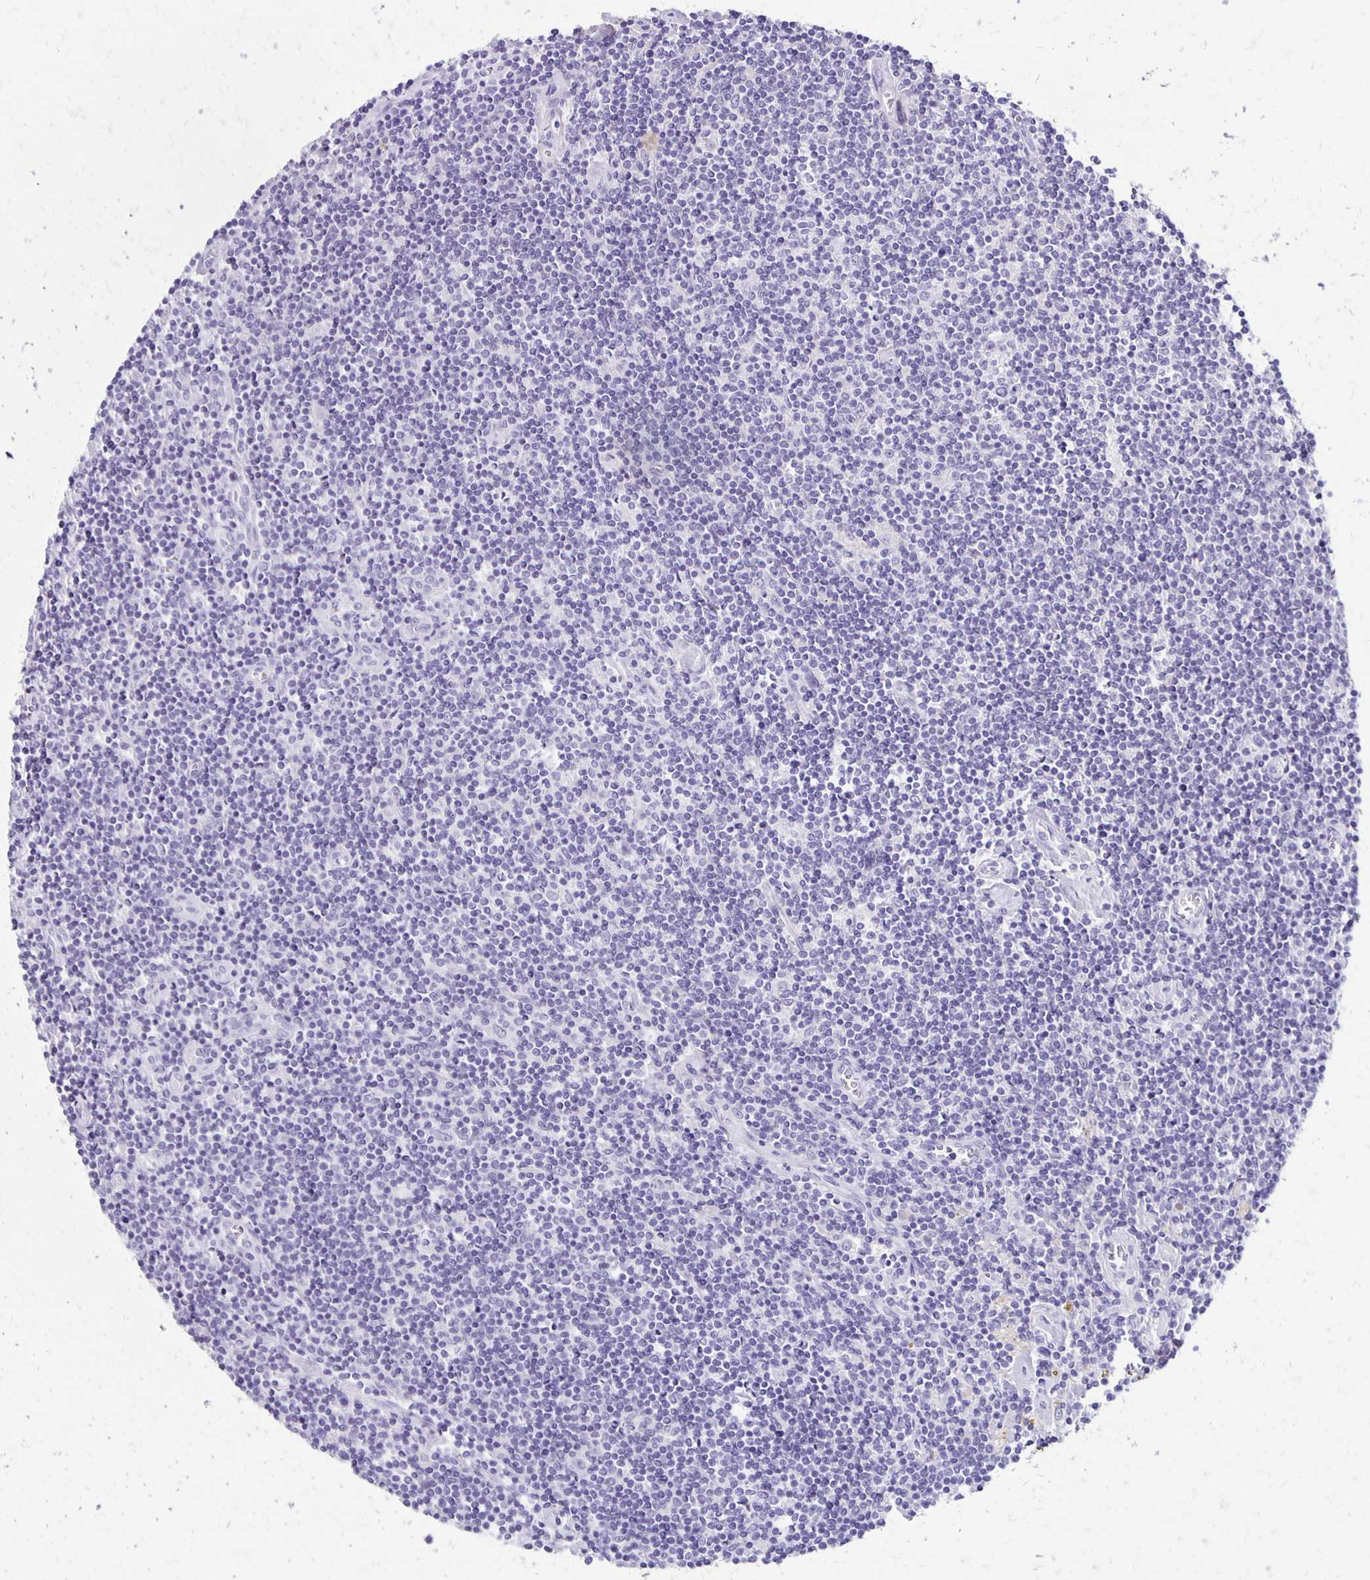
{"staining": {"intensity": "negative", "quantity": "none", "location": "none"}, "tissue": "lymphoma", "cell_type": "Tumor cells", "image_type": "cancer", "snomed": [{"axis": "morphology", "description": "Hodgkin's disease, NOS"}, {"axis": "topography", "description": "Lymph node"}], "caption": "This micrograph is of Hodgkin's disease stained with immunohistochemistry to label a protein in brown with the nuclei are counter-stained blue. There is no staining in tumor cells. (Brightfield microscopy of DAB IHC at high magnification).", "gene": "ANKRD45", "patient": {"sex": "male", "age": 40}}